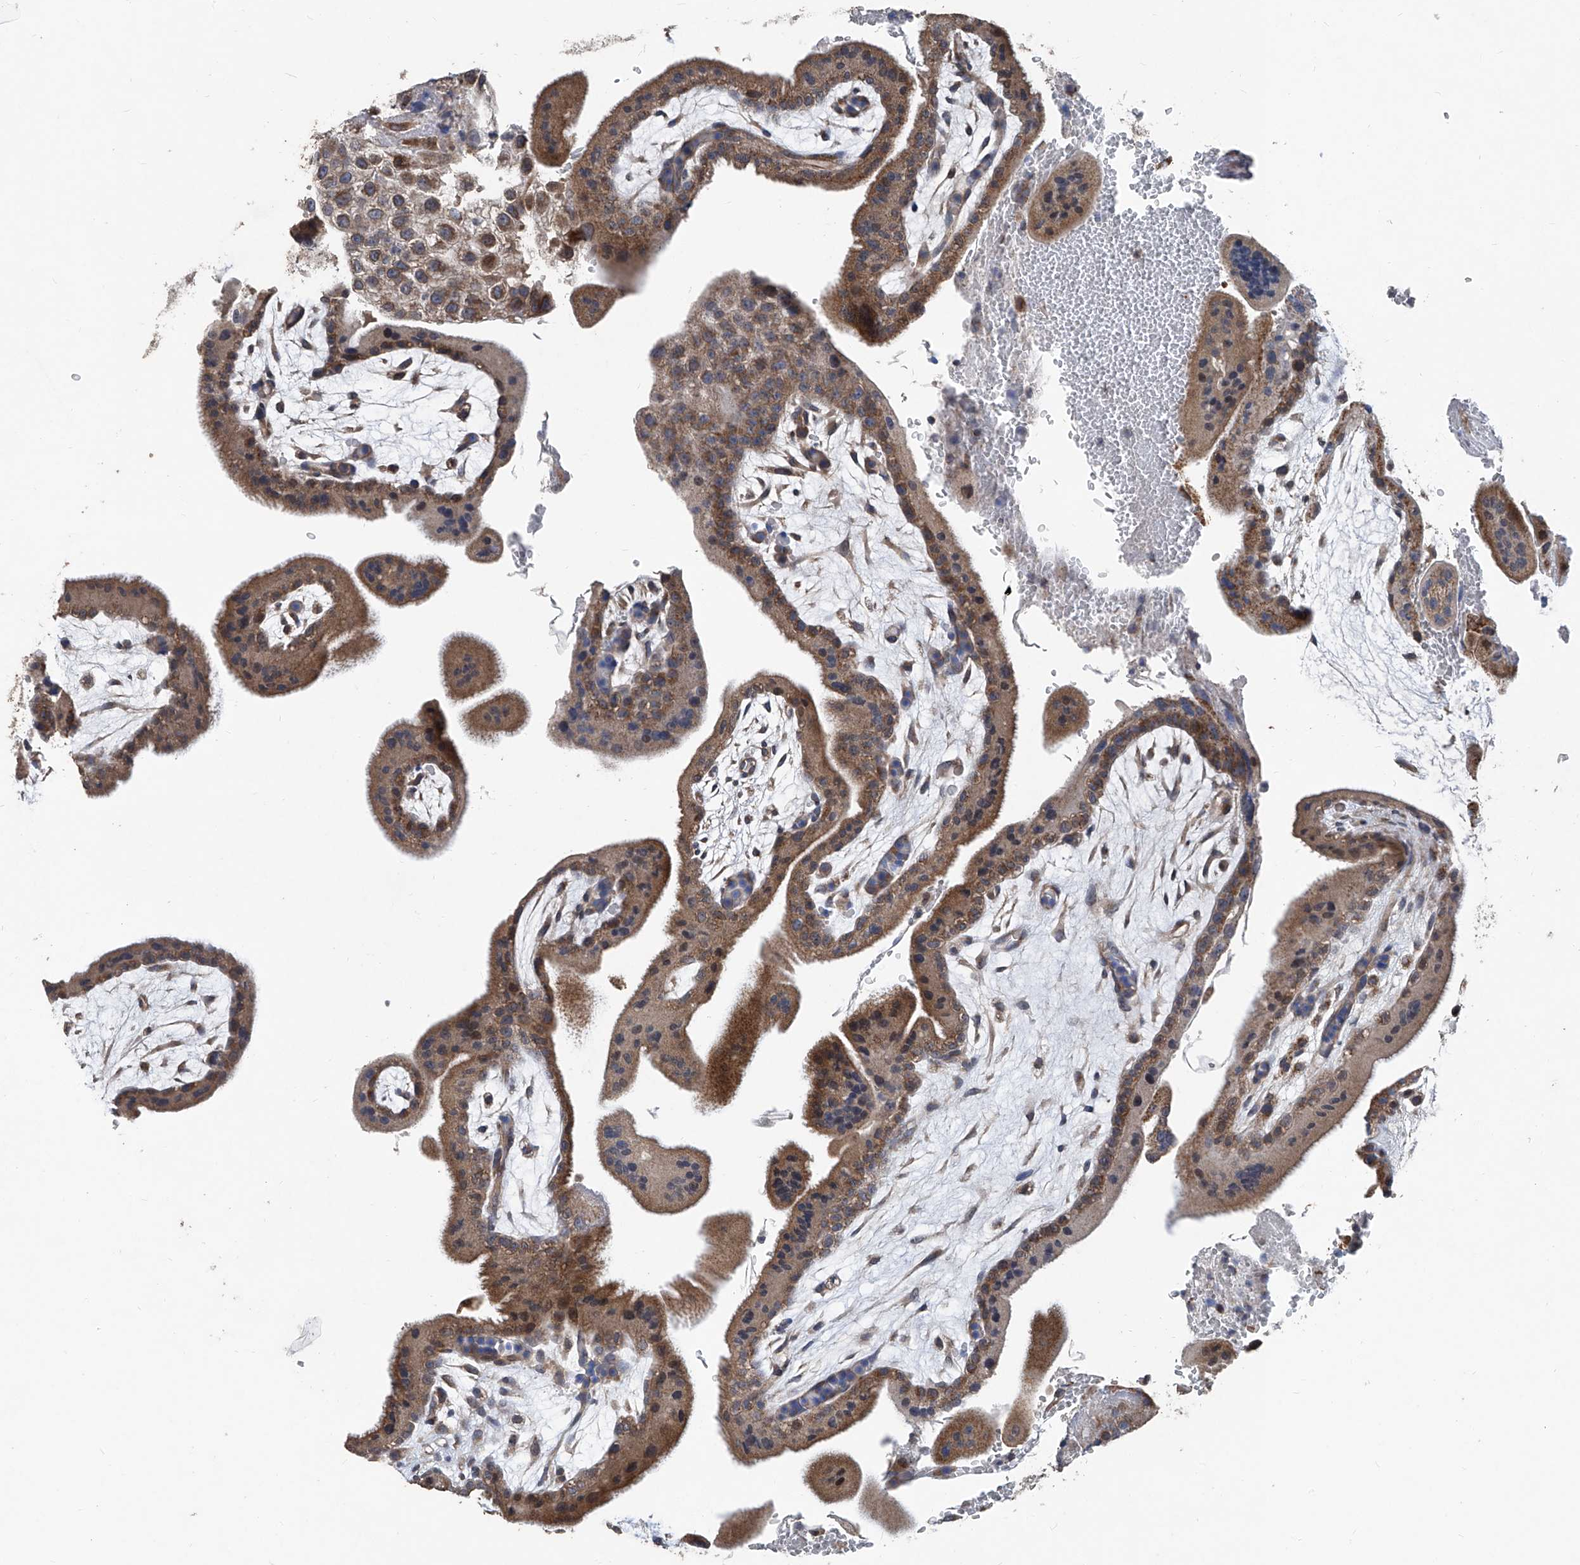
{"staining": {"intensity": "moderate", "quantity": ">75%", "location": "cytoplasmic/membranous"}, "tissue": "placenta", "cell_type": "Trophoblastic cells", "image_type": "normal", "snomed": [{"axis": "morphology", "description": "Normal tissue, NOS"}, {"axis": "topography", "description": "Placenta"}], "caption": "Trophoblastic cells demonstrate moderate cytoplasmic/membranous staining in approximately >75% of cells in benign placenta.", "gene": "BCKDHB", "patient": {"sex": "female", "age": 35}}